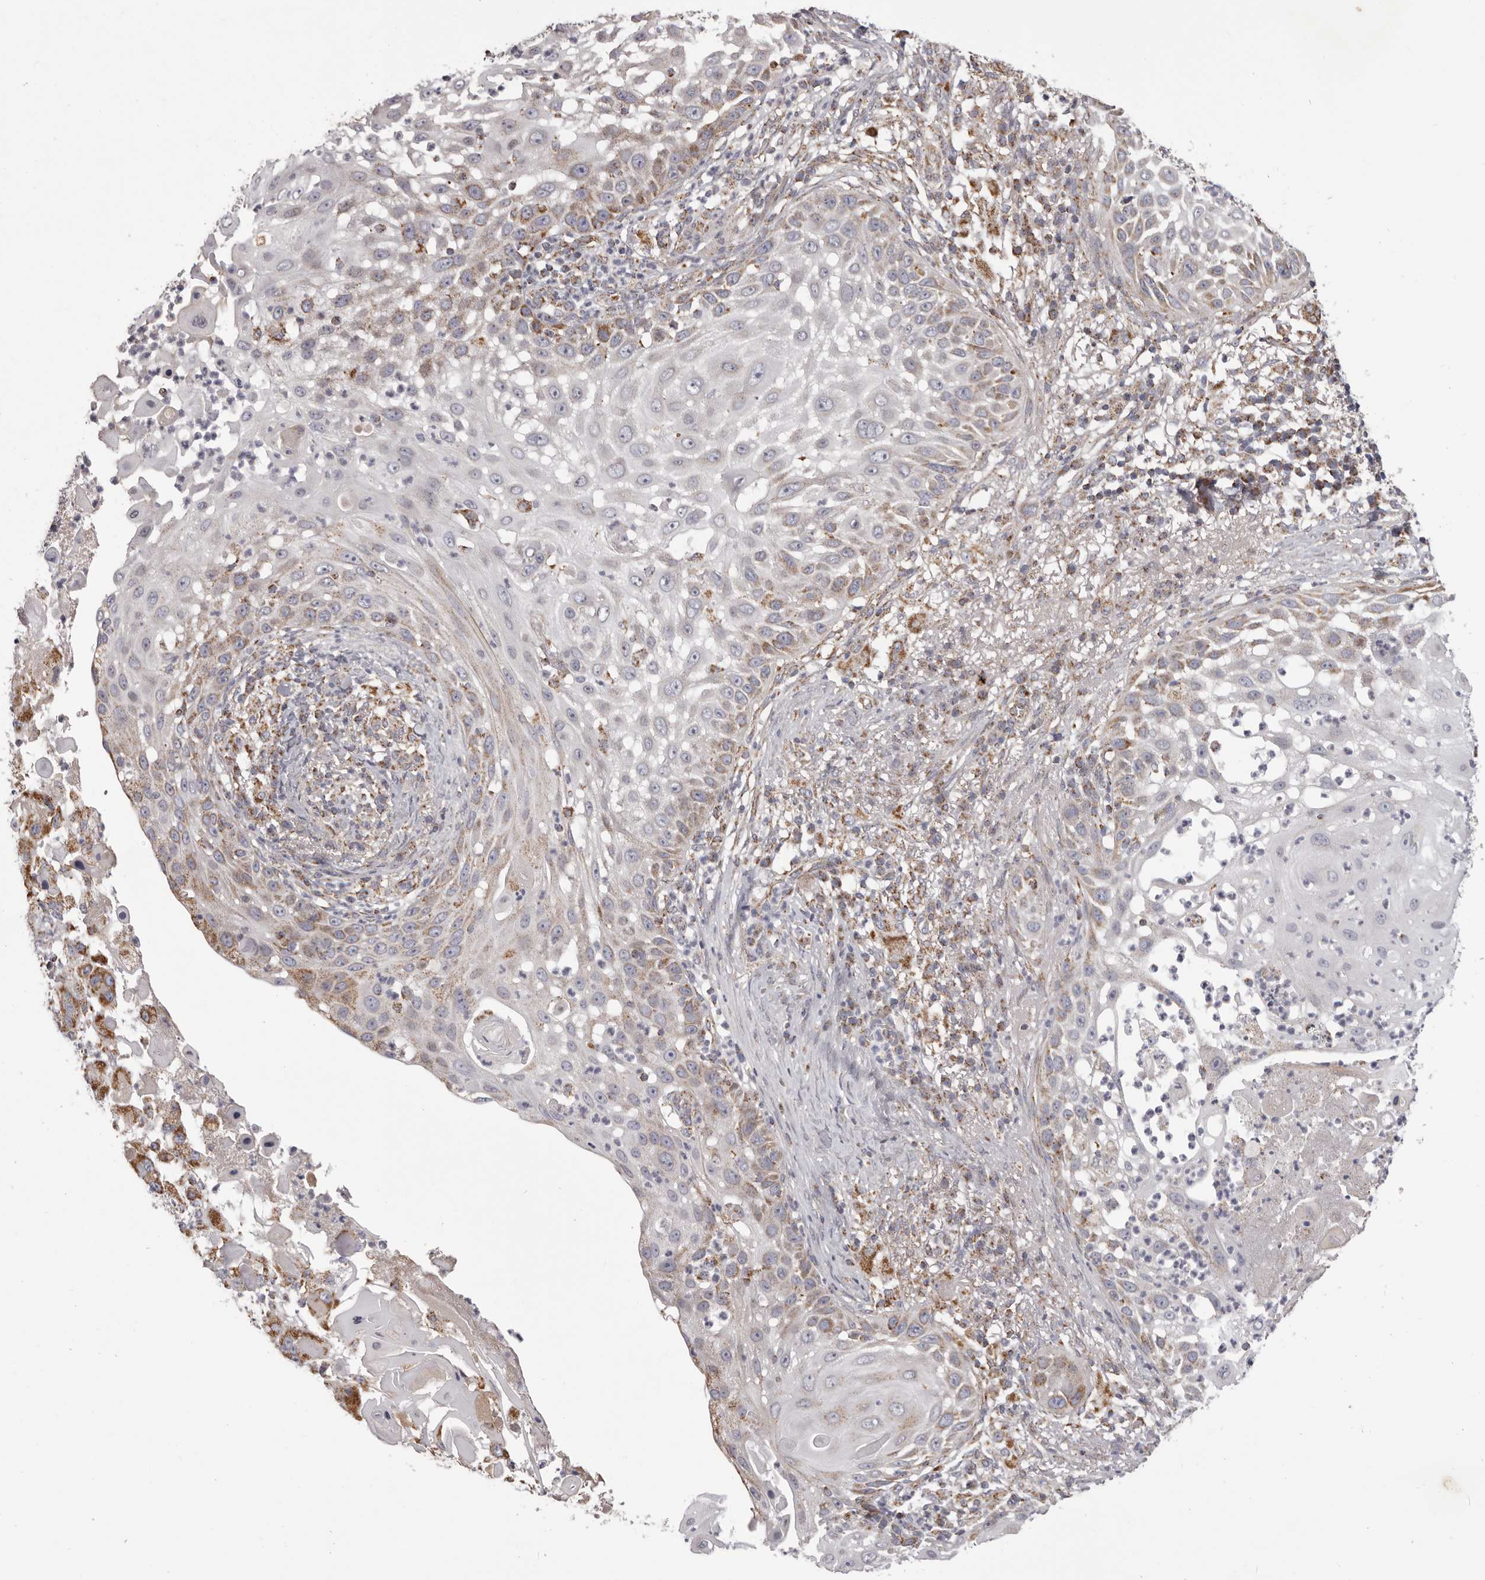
{"staining": {"intensity": "moderate", "quantity": "<25%", "location": "cytoplasmic/membranous"}, "tissue": "skin cancer", "cell_type": "Tumor cells", "image_type": "cancer", "snomed": [{"axis": "morphology", "description": "Squamous cell carcinoma, NOS"}, {"axis": "topography", "description": "Skin"}], "caption": "Moderate cytoplasmic/membranous protein expression is identified in about <25% of tumor cells in squamous cell carcinoma (skin).", "gene": "CHRM2", "patient": {"sex": "female", "age": 44}}